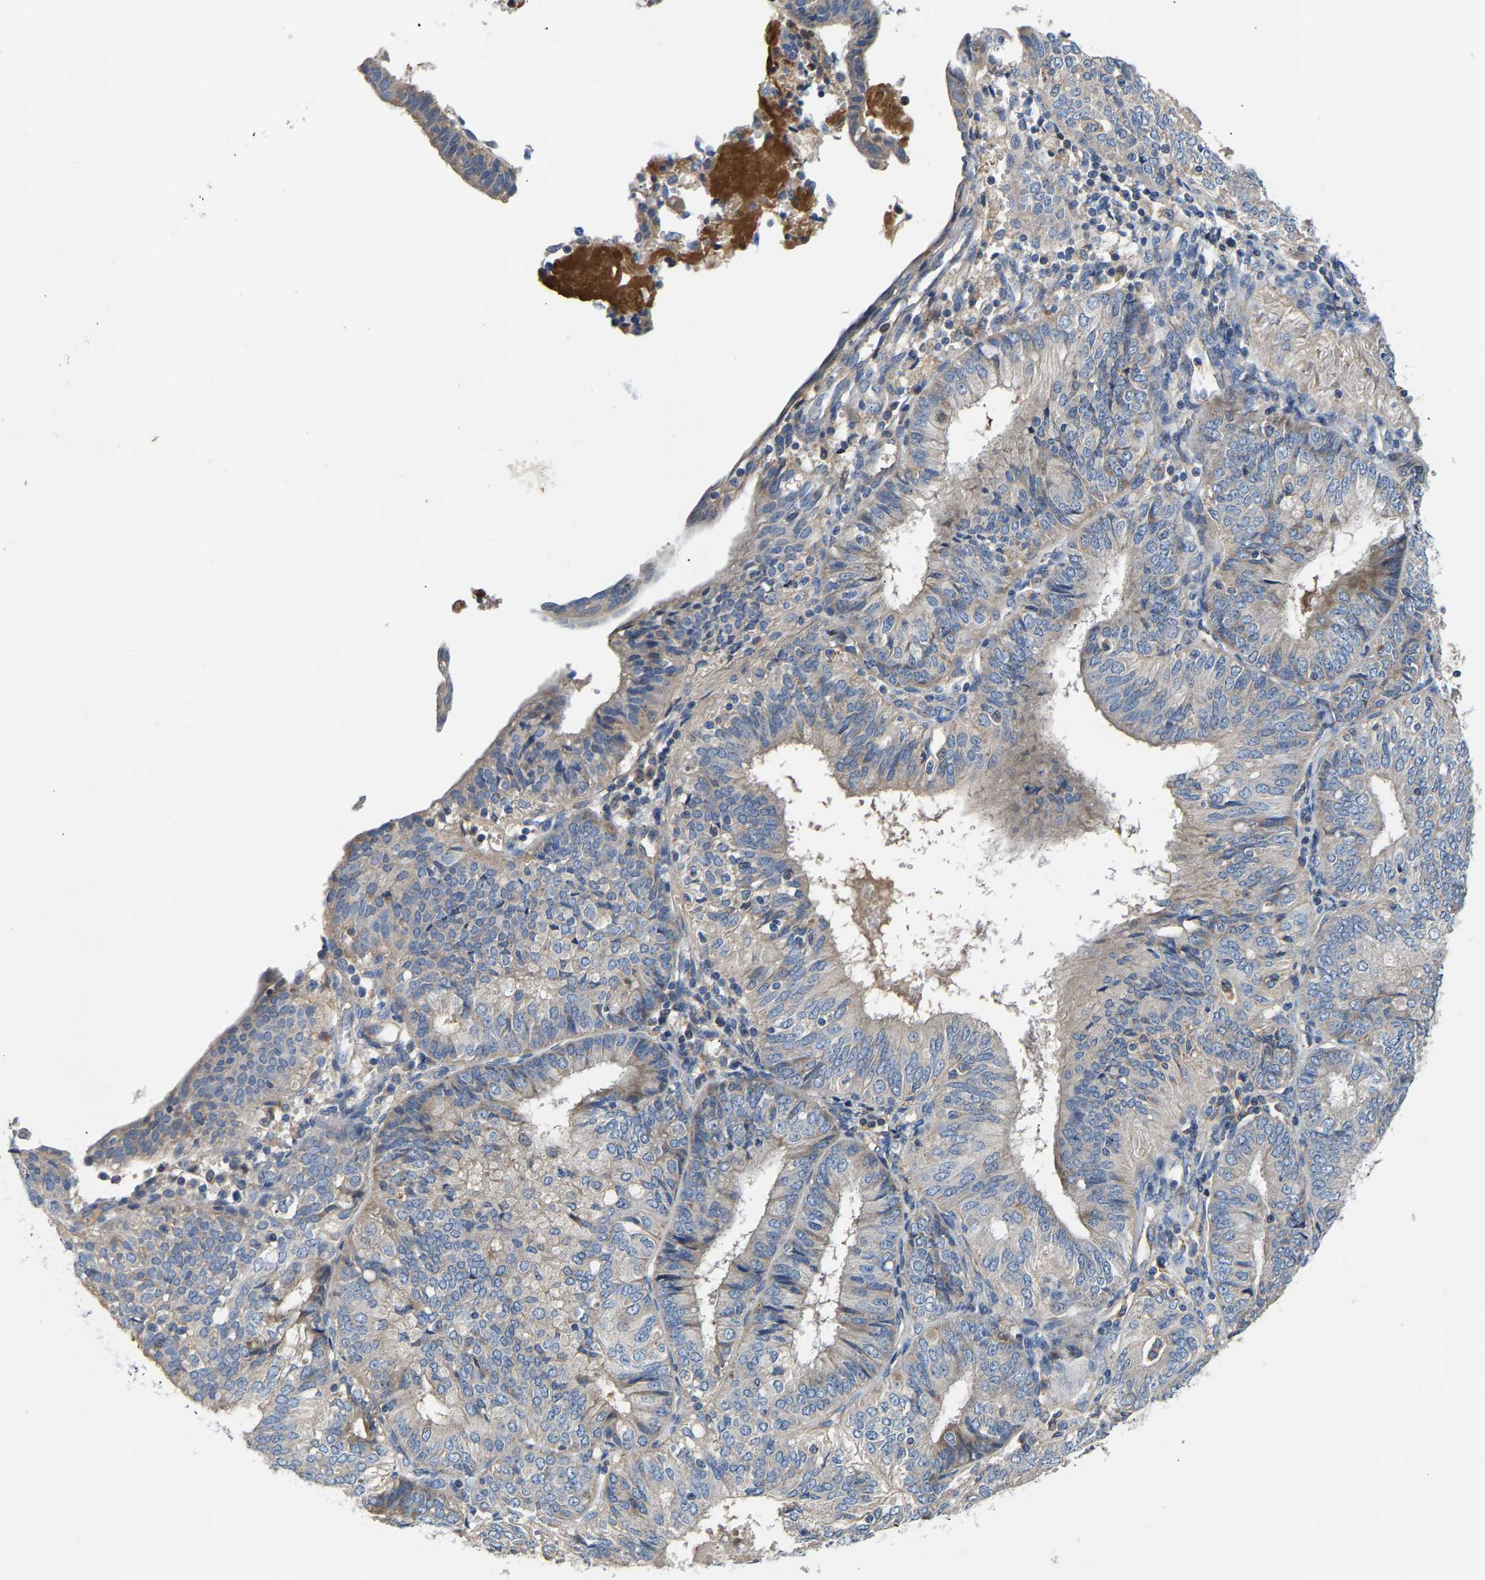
{"staining": {"intensity": "negative", "quantity": "none", "location": "none"}, "tissue": "endometrial cancer", "cell_type": "Tumor cells", "image_type": "cancer", "snomed": [{"axis": "morphology", "description": "Adenocarcinoma, NOS"}, {"axis": "topography", "description": "Endometrium"}], "caption": "There is no significant positivity in tumor cells of endometrial cancer. The staining is performed using DAB brown chromogen with nuclei counter-stained in using hematoxylin.", "gene": "CCDC171", "patient": {"sex": "female", "age": 58}}